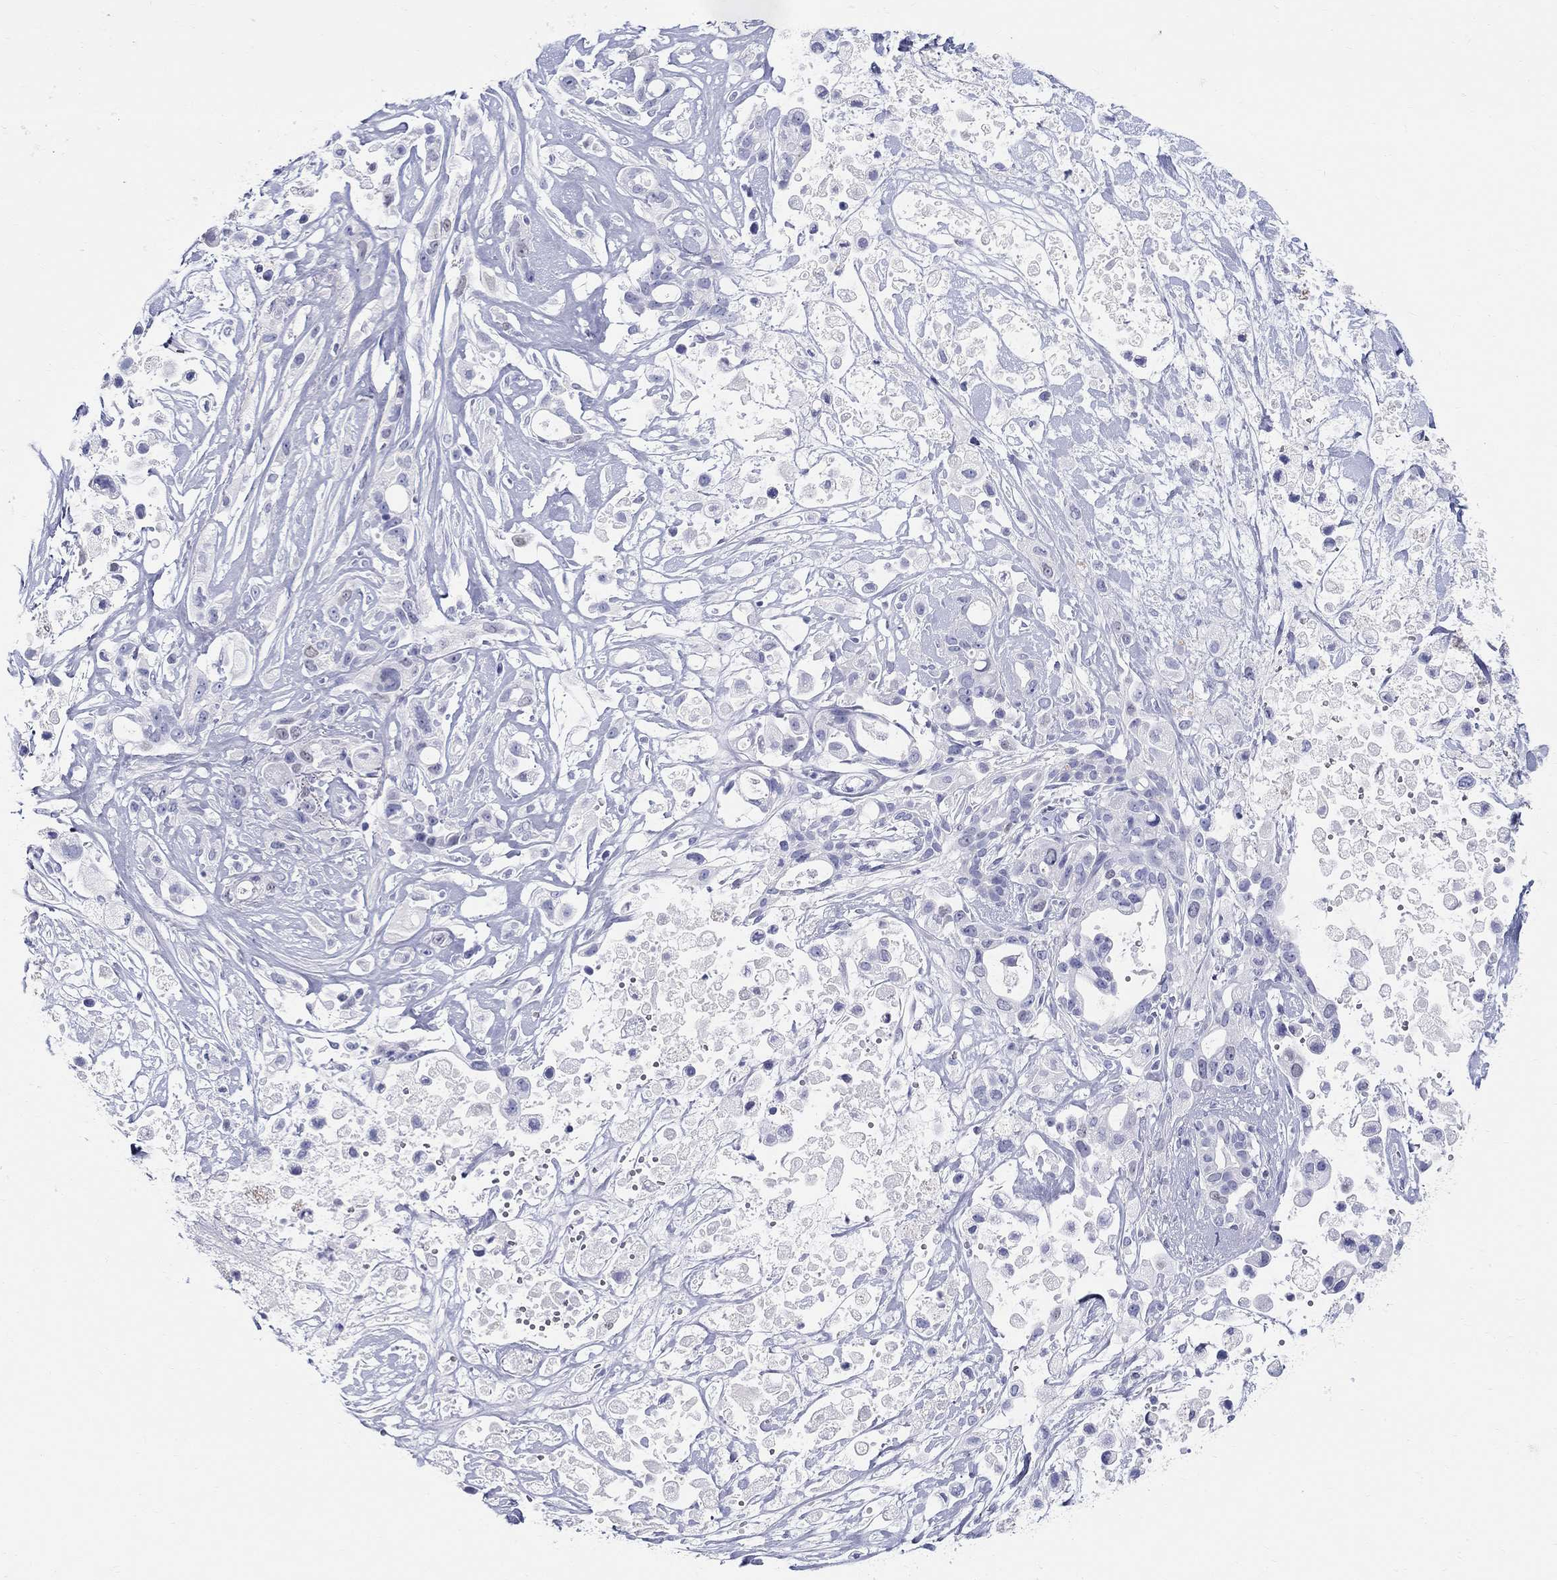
{"staining": {"intensity": "negative", "quantity": "none", "location": "none"}, "tissue": "pancreatic cancer", "cell_type": "Tumor cells", "image_type": "cancer", "snomed": [{"axis": "morphology", "description": "Adenocarcinoma, NOS"}, {"axis": "topography", "description": "Pancreas"}], "caption": "There is no significant staining in tumor cells of pancreatic cancer (adenocarcinoma).", "gene": "LAMP5", "patient": {"sex": "male", "age": 44}}